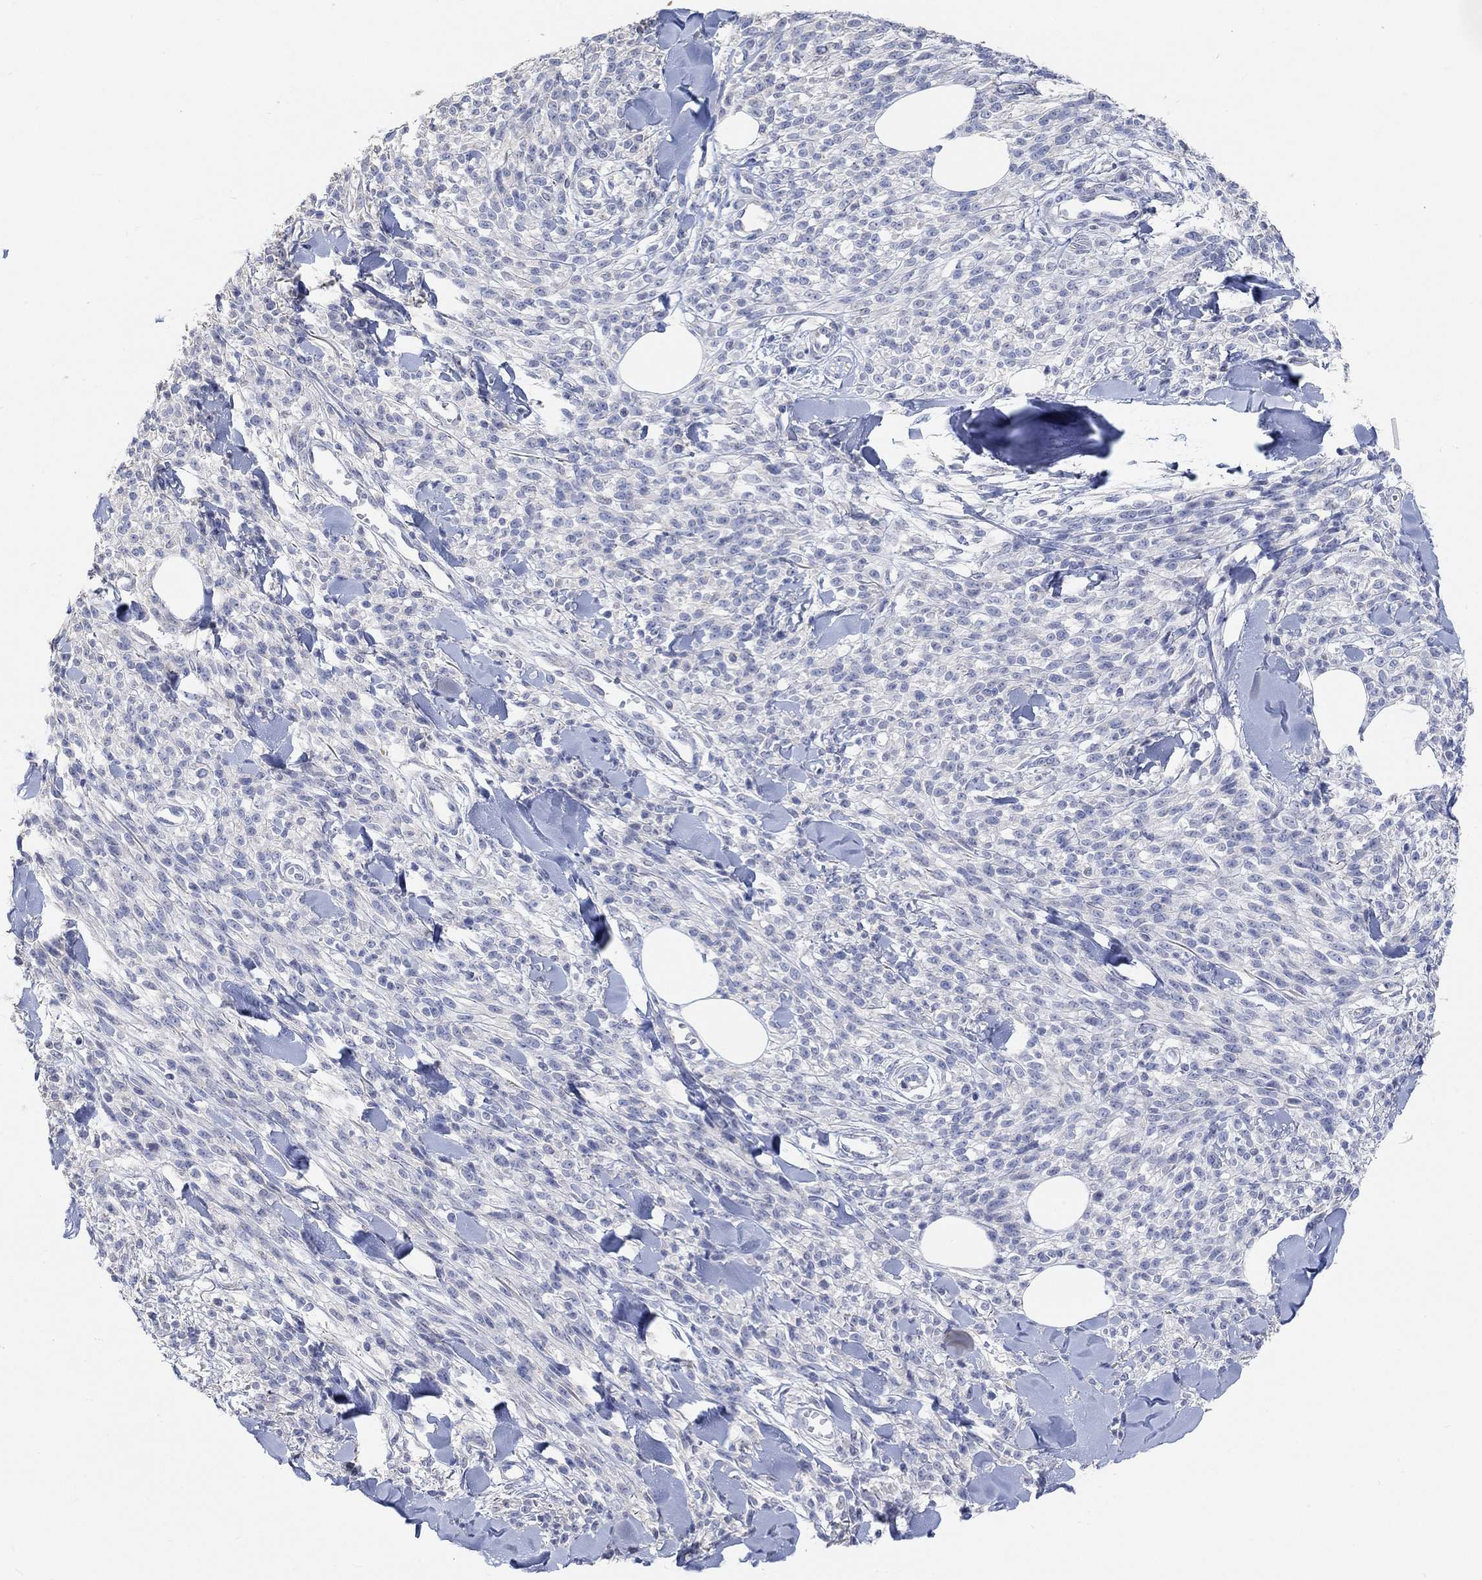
{"staining": {"intensity": "negative", "quantity": "none", "location": "none"}, "tissue": "melanoma", "cell_type": "Tumor cells", "image_type": "cancer", "snomed": [{"axis": "morphology", "description": "Malignant melanoma, NOS"}, {"axis": "topography", "description": "Skin"}, {"axis": "topography", "description": "Skin of trunk"}], "caption": "Photomicrograph shows no significant protein staining in tumor cells of malignant melanoma.", "gene": "NLRP14", "patient": {"sex": "male", "age": 74}}